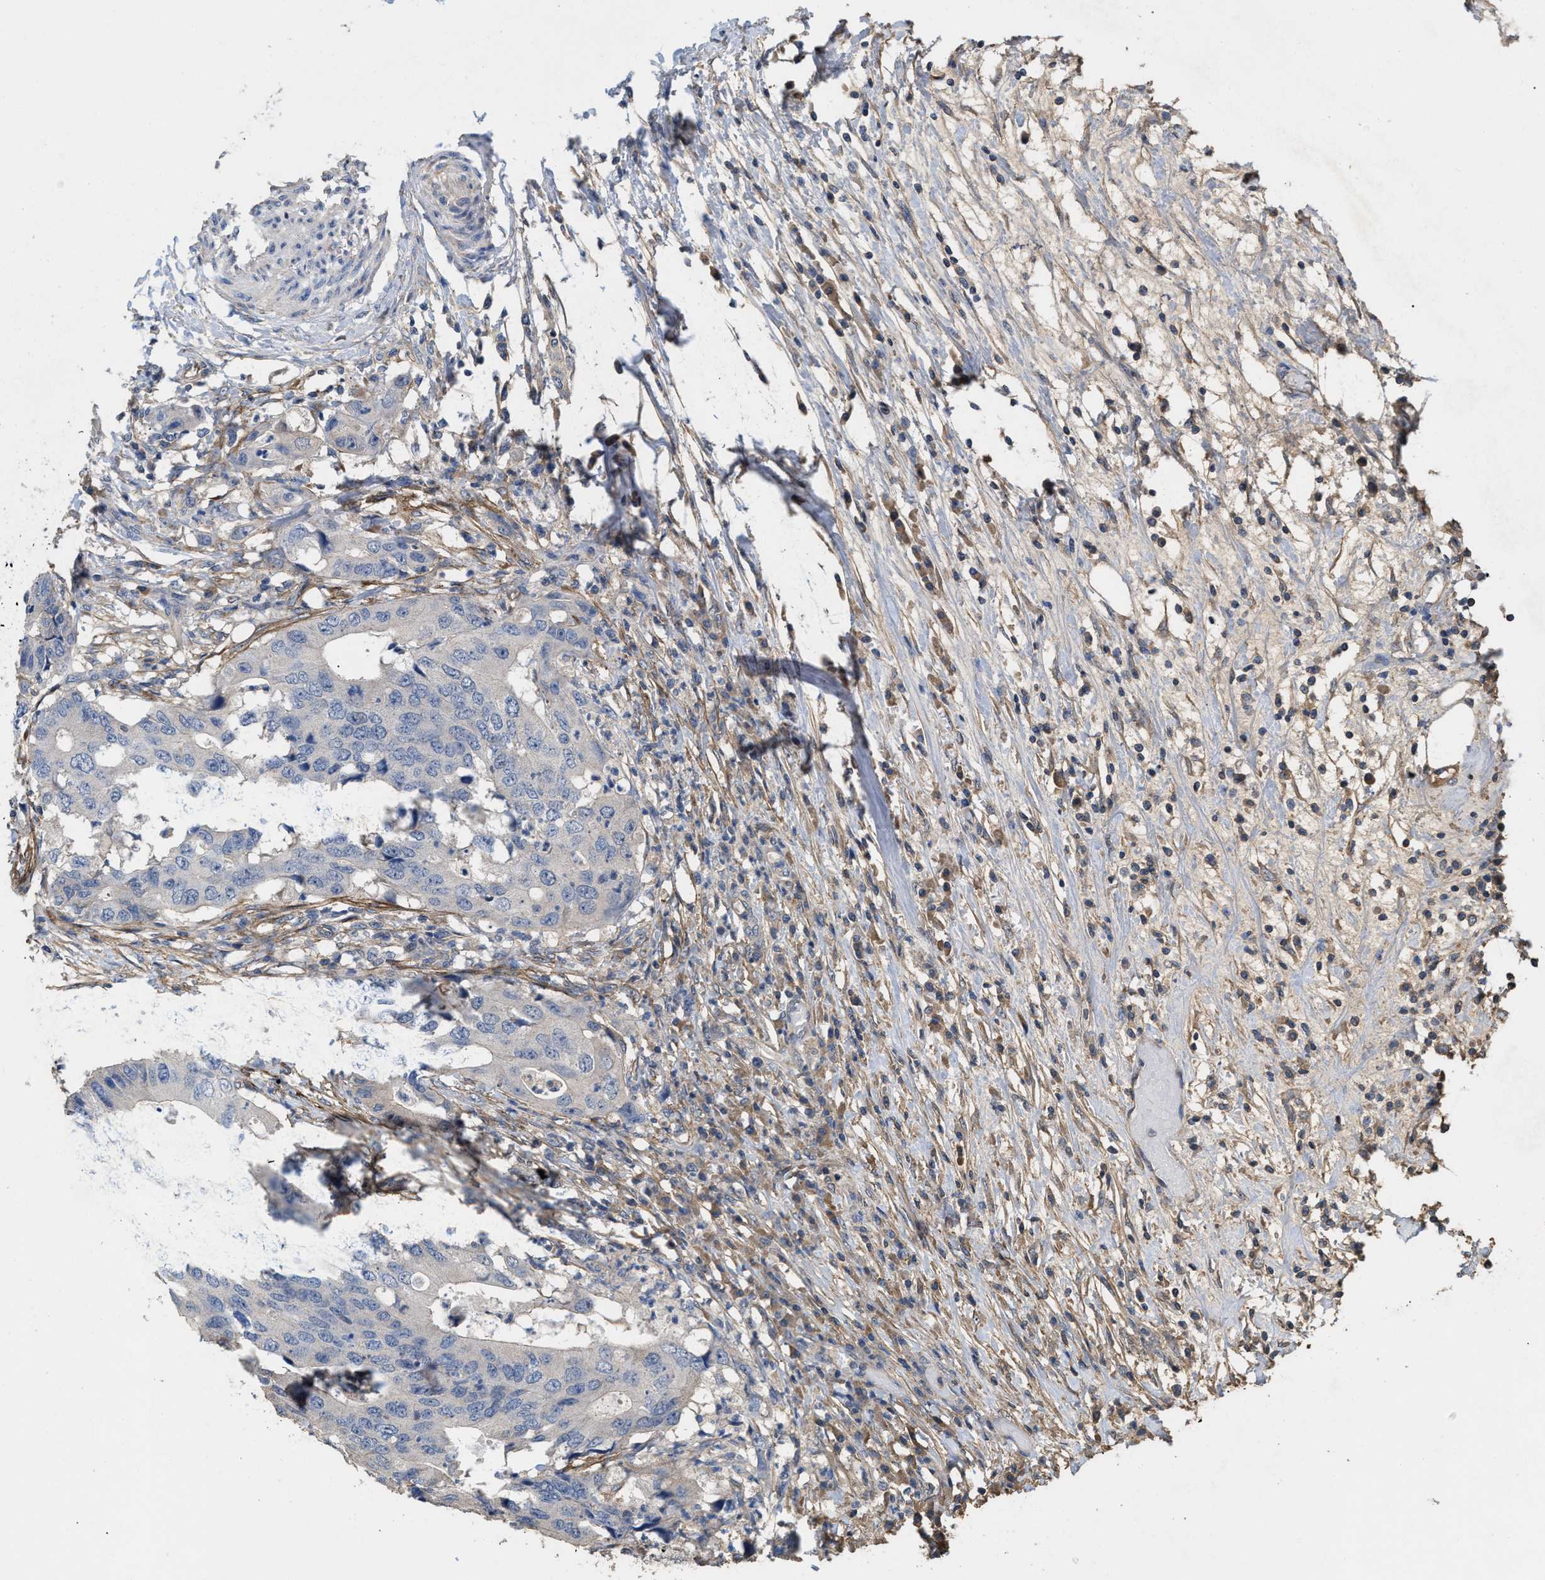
{"staining": {"intensity": "negative", "quantity": "none", "location": "none"}, "tissue": "colorectal cancer", "cell_type": "Tumor cells", "image_type": "cancer", "snomed": [{"axis": "morphology", "description": "Adenocarcinoma, NOS"}, {"axis": "topography", "description": "Colon"}], "caption": "This is a micrograph of IHC staining of colorectal cancer, which shows no staining in tumor cells.", "gene": "HTRA3", "patient": {"sex": "male", "age": 71}}